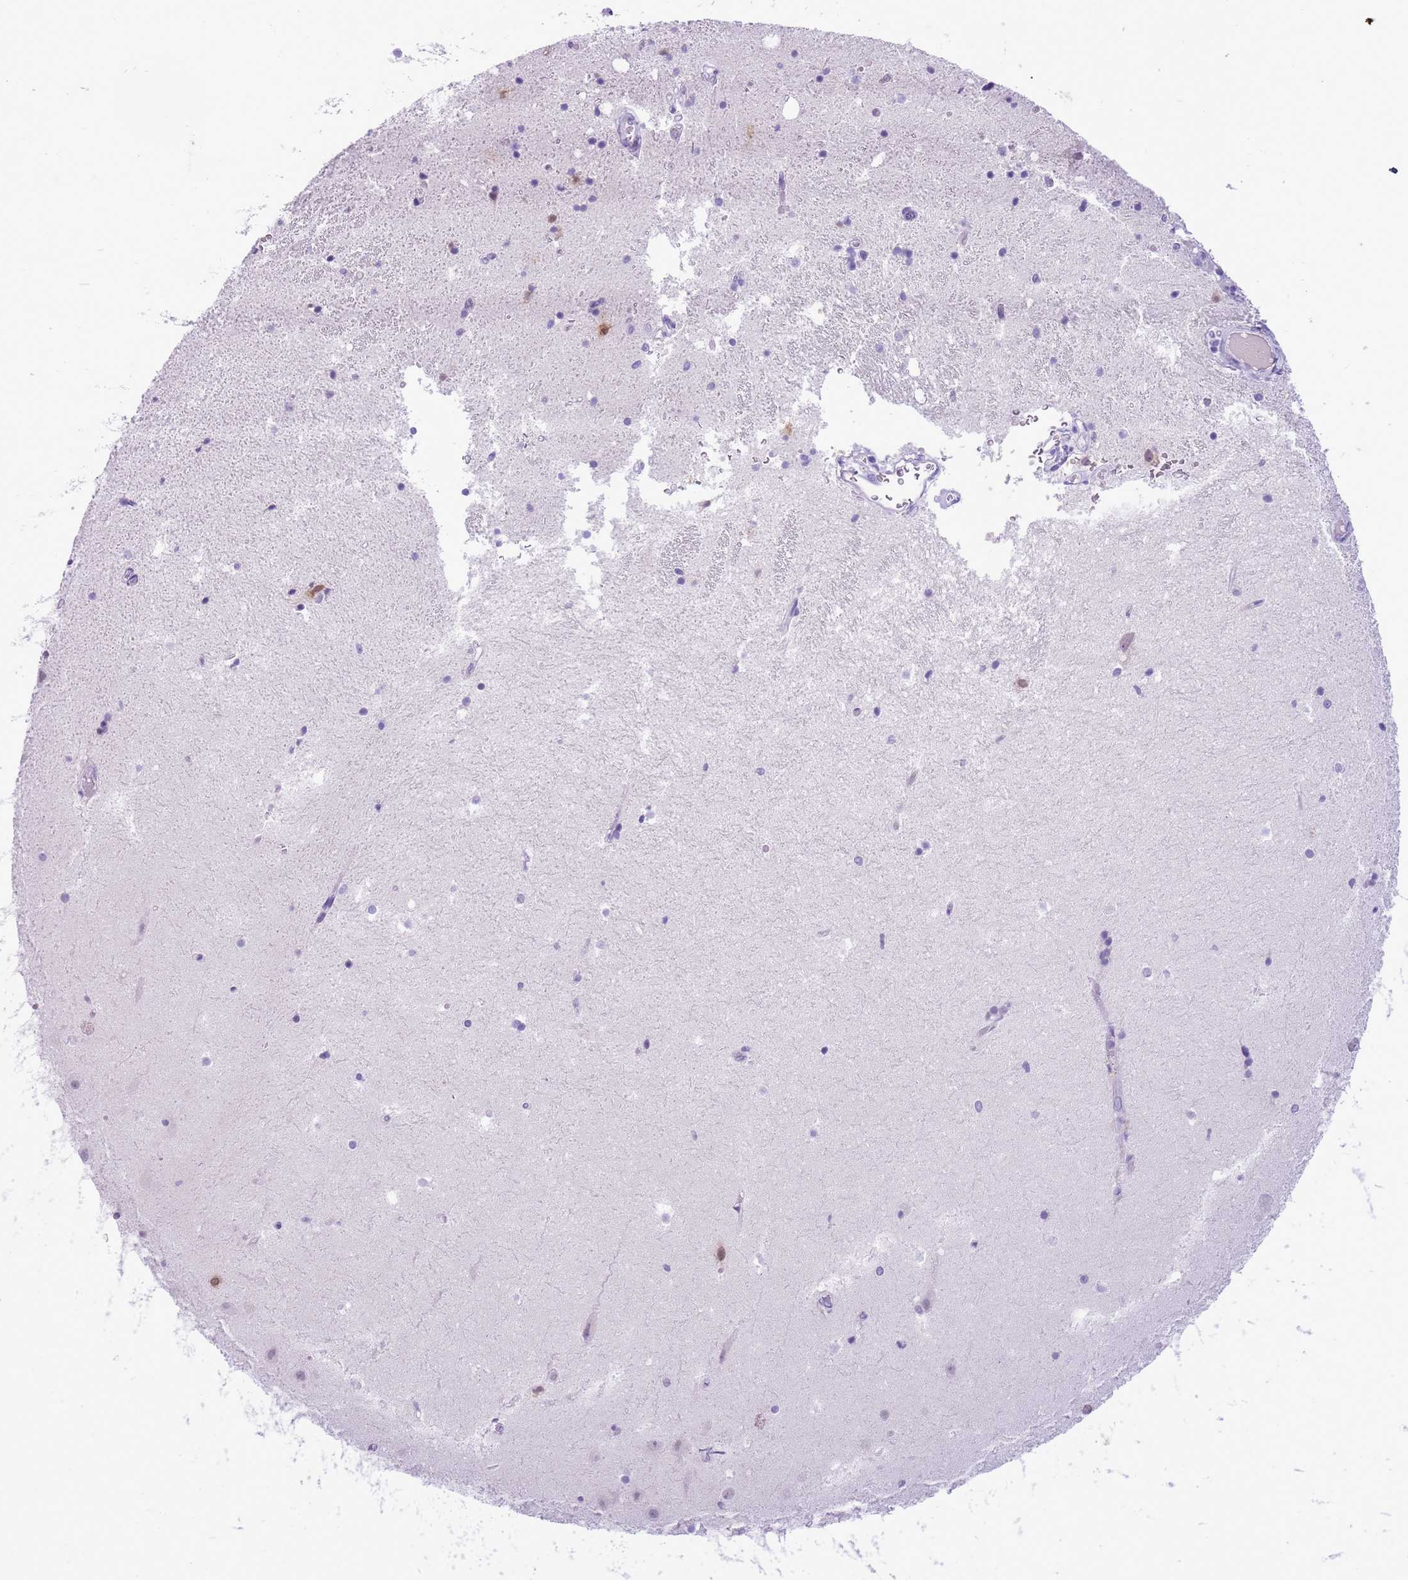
{"staining": {"intensity": "negative", "quantity": "none", "location": "none"}, "tissue": "hippocampus", "cell_type": "Glial cells", "image_type": "normal", "snomed": [{"axis": "morphology", "description": "Normal tissue, NOS"}, {"axis": "topography", "description": "Hippocampus"}], "caption": "A photomicrograph of hippocampus stained for a protein displays no brown staining in glial cells.", "gene": "FAM120C", "patient": {"sex": "female", "age": 52}}